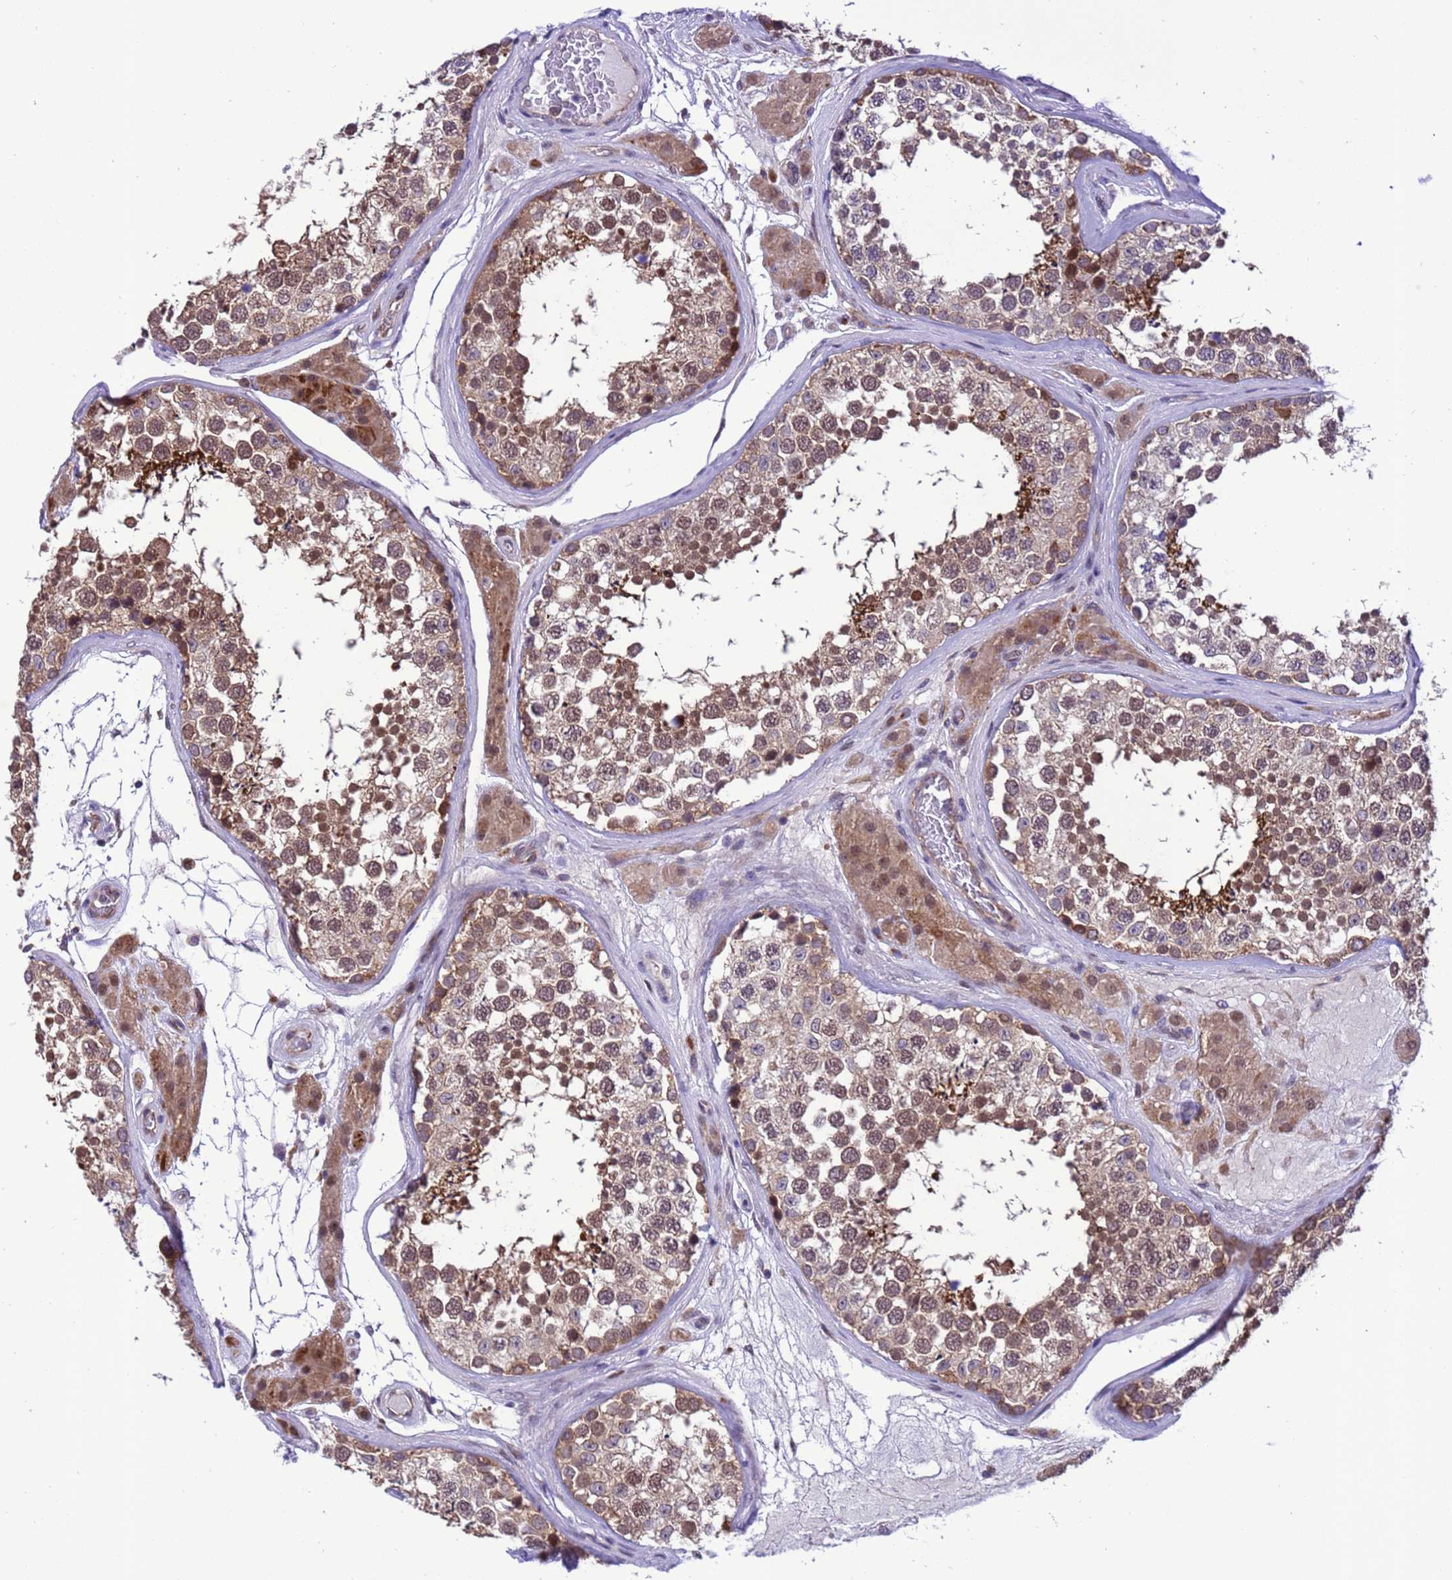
{"staining": {"intensity": "moderate", "quantity": ">75%", "location": "cytoplasmic/membranous,nuclear"}, "tissue": "testis", "cell_type": "Cells in seminiferous ducts", "image_type": "normal", "snomed": [{"axis": "morphology", "description": "Normal tissue, NOS"}, {"axis": "topography", "description": "Testis"}], "caption": "Immunohistochemistry (DAB (3,3'-diaminobenzidine)) staining of unremarkable testis reveals moderate cytoplasmic/membranous,nuclear protein expression in approximately >75% of cells in seminiferous ducts. The staining was performed using DAB, with brown indicating positive protein expression. Nuclei are stained blue with hematoxylin.", "gene": "RASD1", "patient": {"sex": "male", "age": 46}}